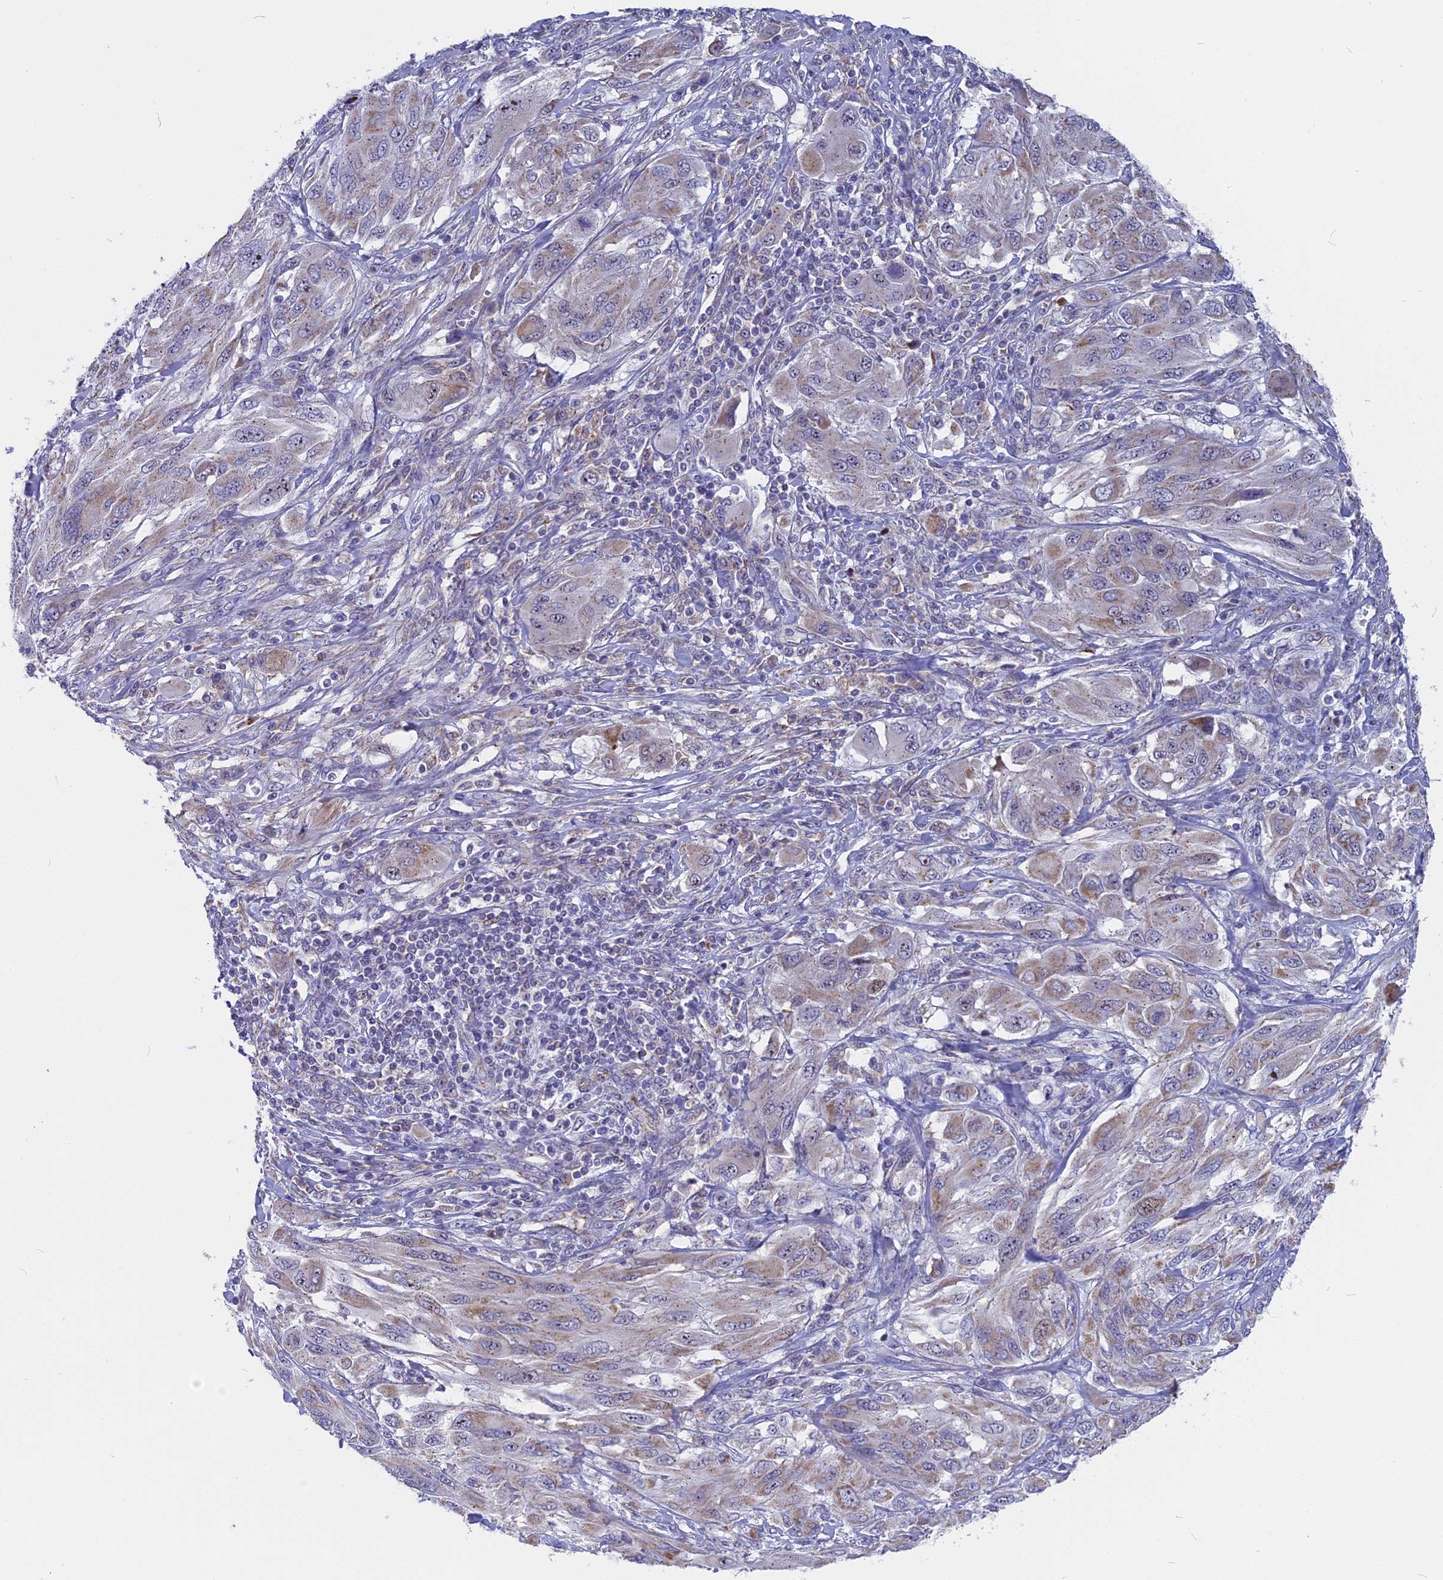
{"staining": {"intensity": "weak", "quantity": "25%-75%", "location": "cytoplasmic/membranous"}, "tissue": "melanoma", "cell_type": "Tumor cells", "image_type": "cancer", "snomed": [{"axis": "morphology", "description": "Malignant melanoma, NOS"}, {"axis": "topography", "description": "Skin"}], "caption": "Immunohistochemical staining of human melanoma displays weak cytoplasmic/membranous protein positivity in approximately 25%-75% of tumor cells.", "gene": "DTWD1", "patient": {"sex": "female", "age": 91}}